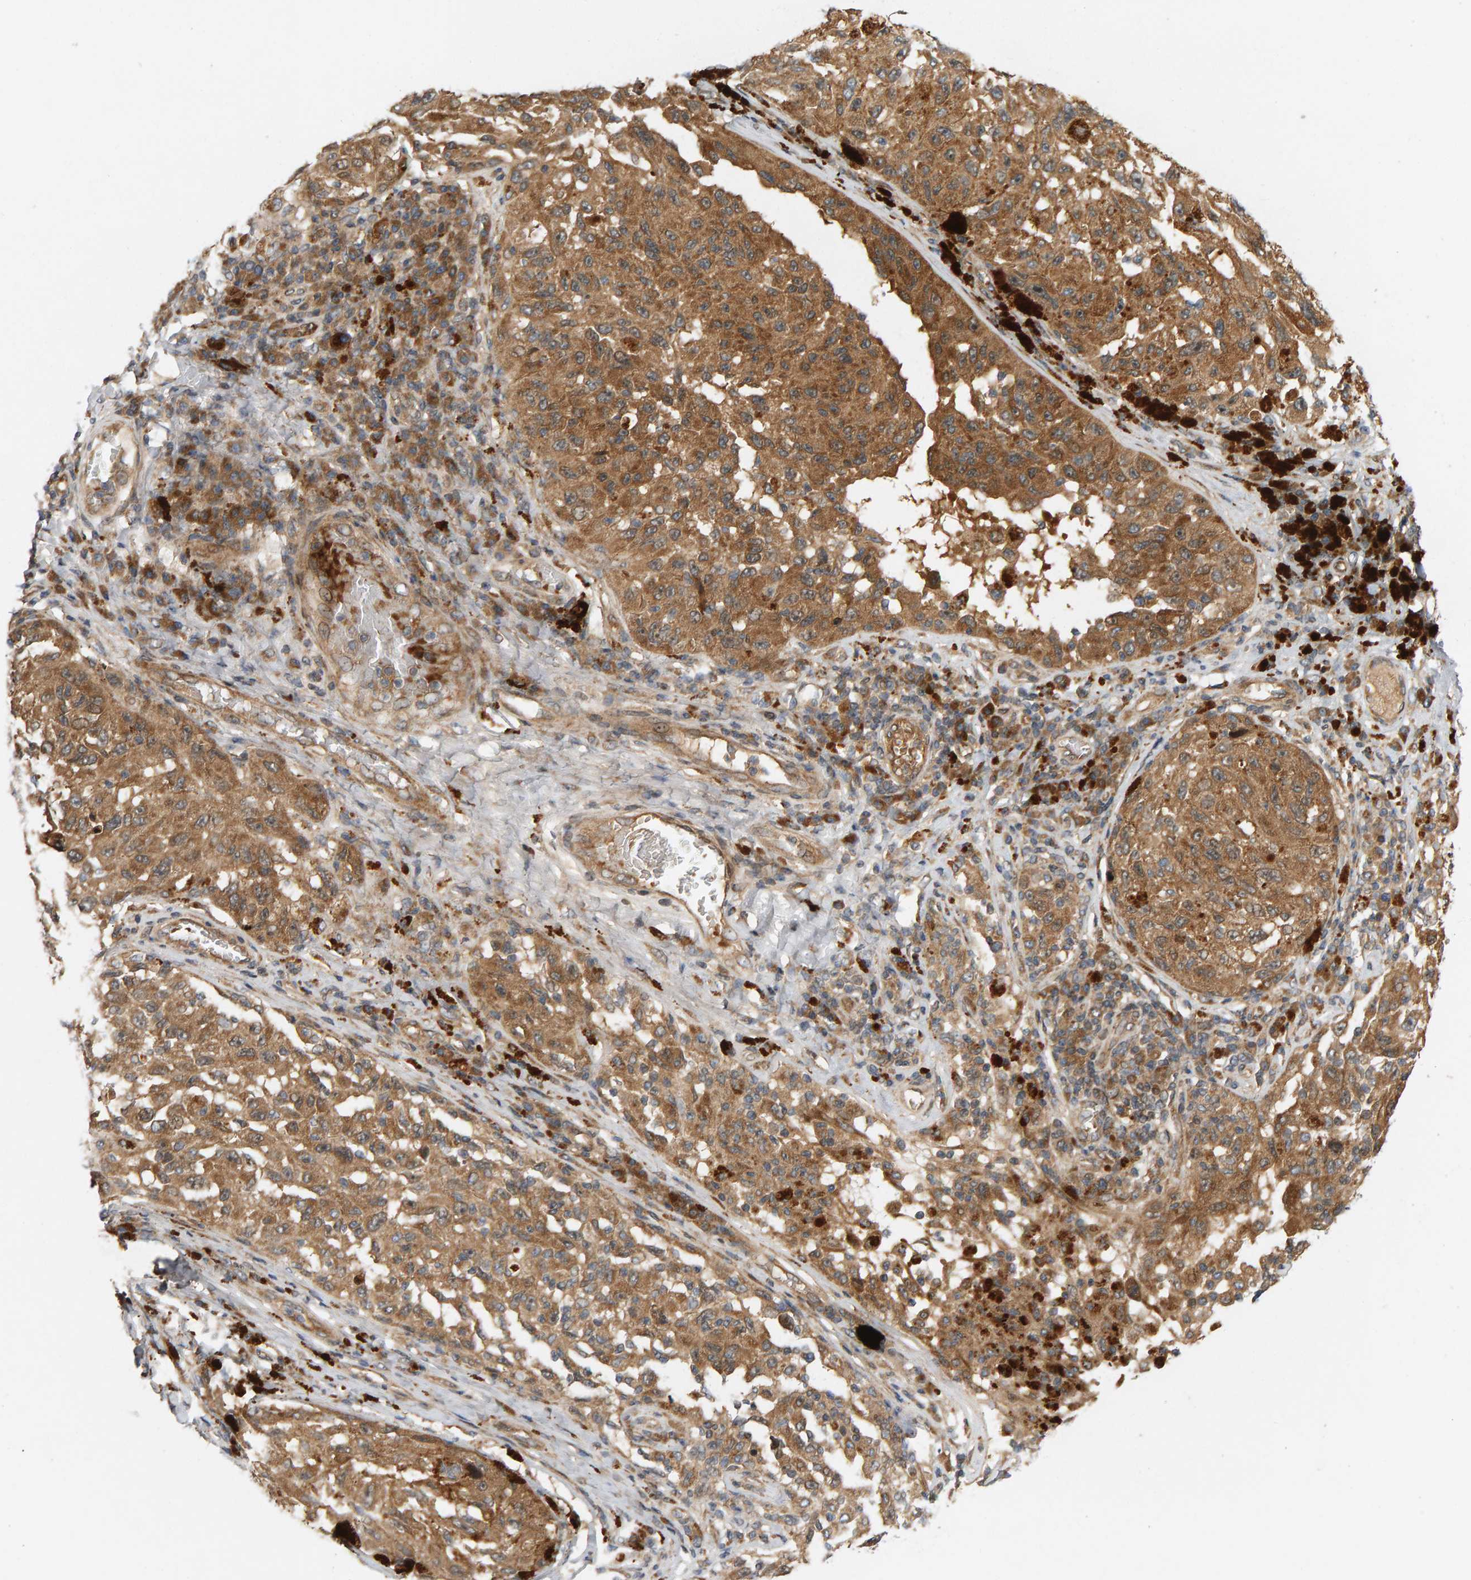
{"staining": {"intensity": "moderate", "quantity": ">75%", "location": "cytoplasmic/membranous"}, "tissue": "melanoma", "cell_type": "Tumor cells", "image_type": "cancer", "snomed": [{"axis": "morphology", "description": "Malignant melanoma, NOS"}, {"axis": "topography", "description": "Skin"}], "caption": "Human malignant melanoma stained with a protein marker exhibits moderate staining in tumor cells.", "gene": "BAHCC1", "patient": {"sex": "female", "age": 73}}